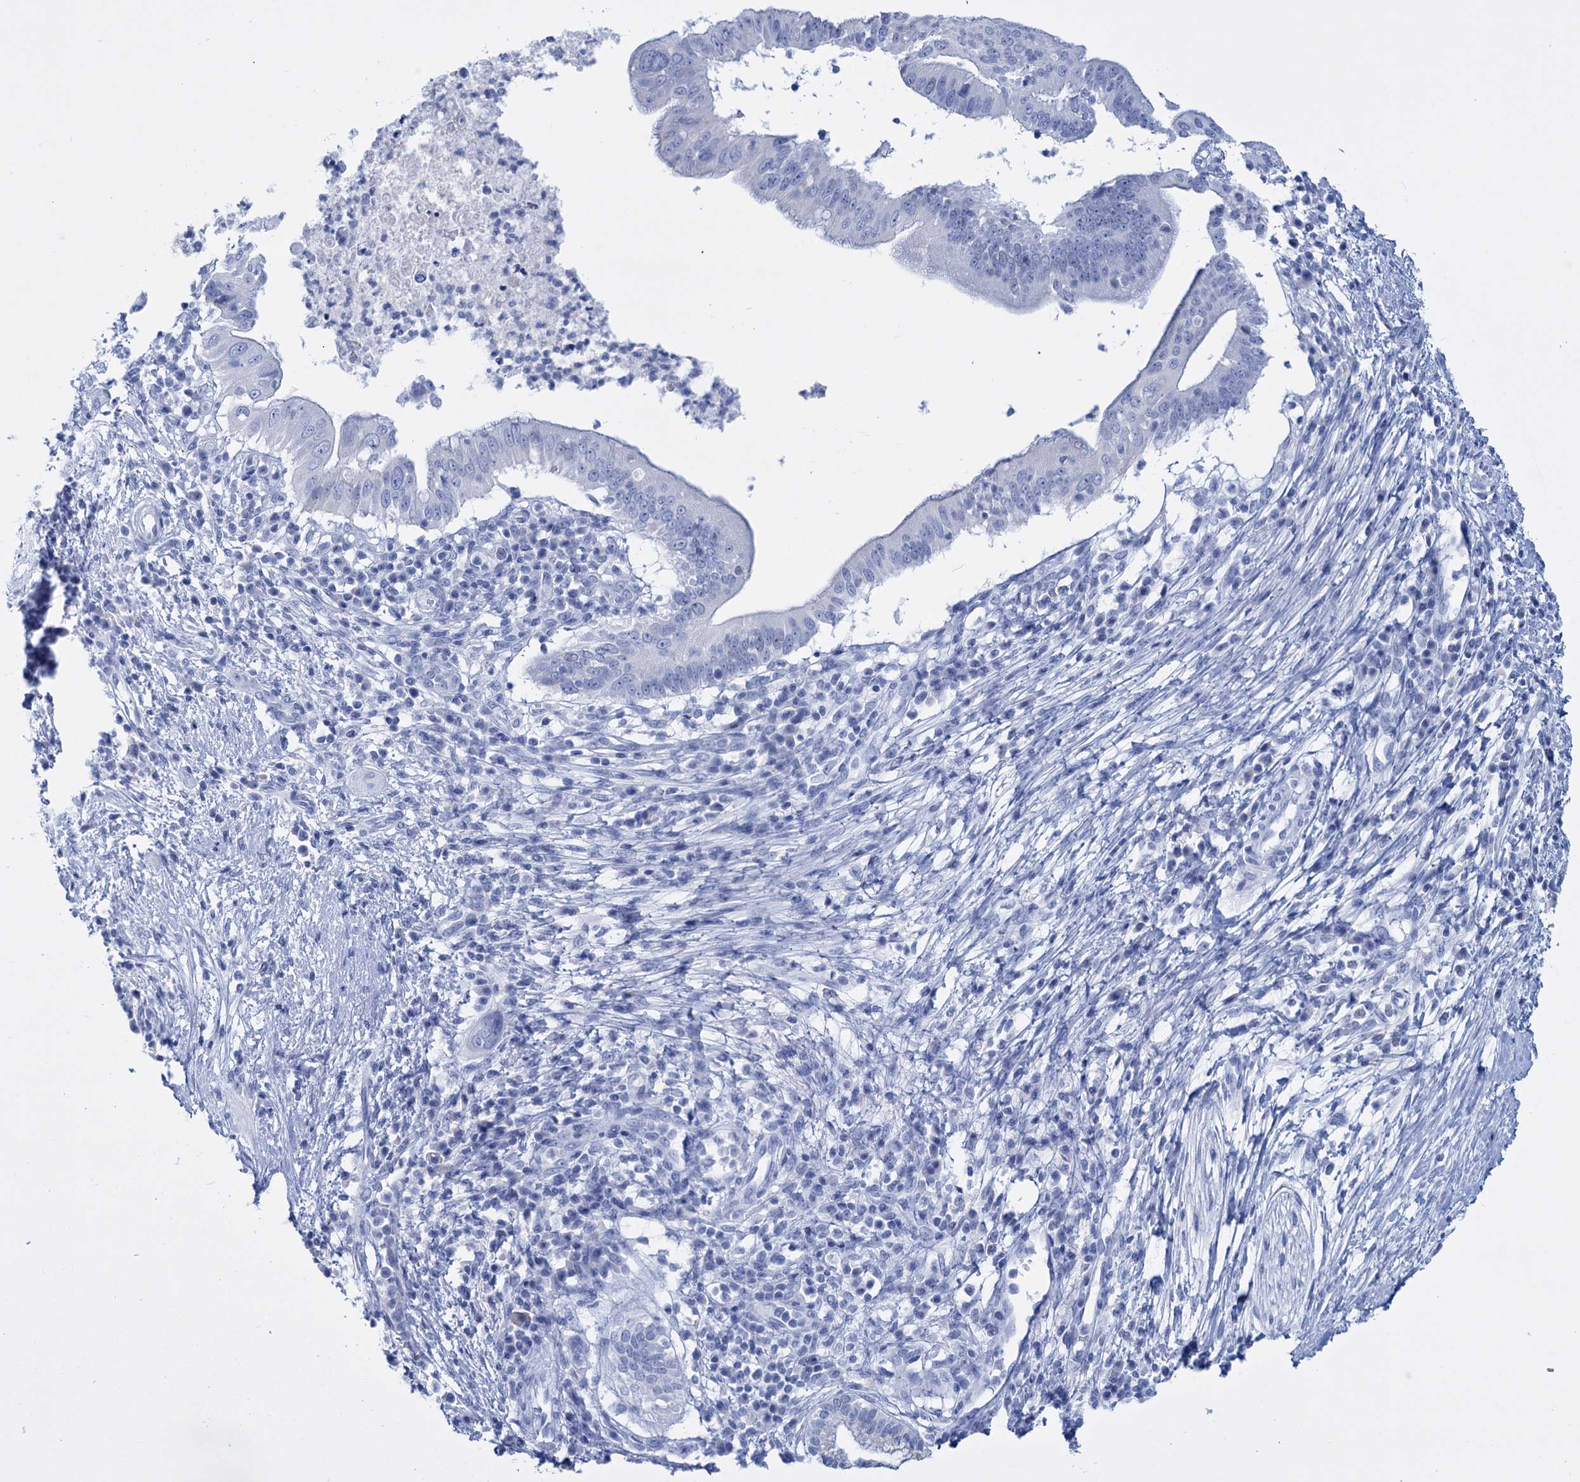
{"staining": {"intensity": "negative", "quantity": "none", "location": "none"}, "tissue": "pancreatic cancer", "cell_type": "Tumor cells", "image_type": "cancer", "snomed": [{"axis": "morphology", "description": "Adenocarcinoma, NOS"}, {"axis": "topography", "description": "Pancreas"}], "caption": "Tumor cells show no significant positivity in pancreatic cancer.", "gene": "FBXW12", "patient": {"sex": "male", "age": 68}}